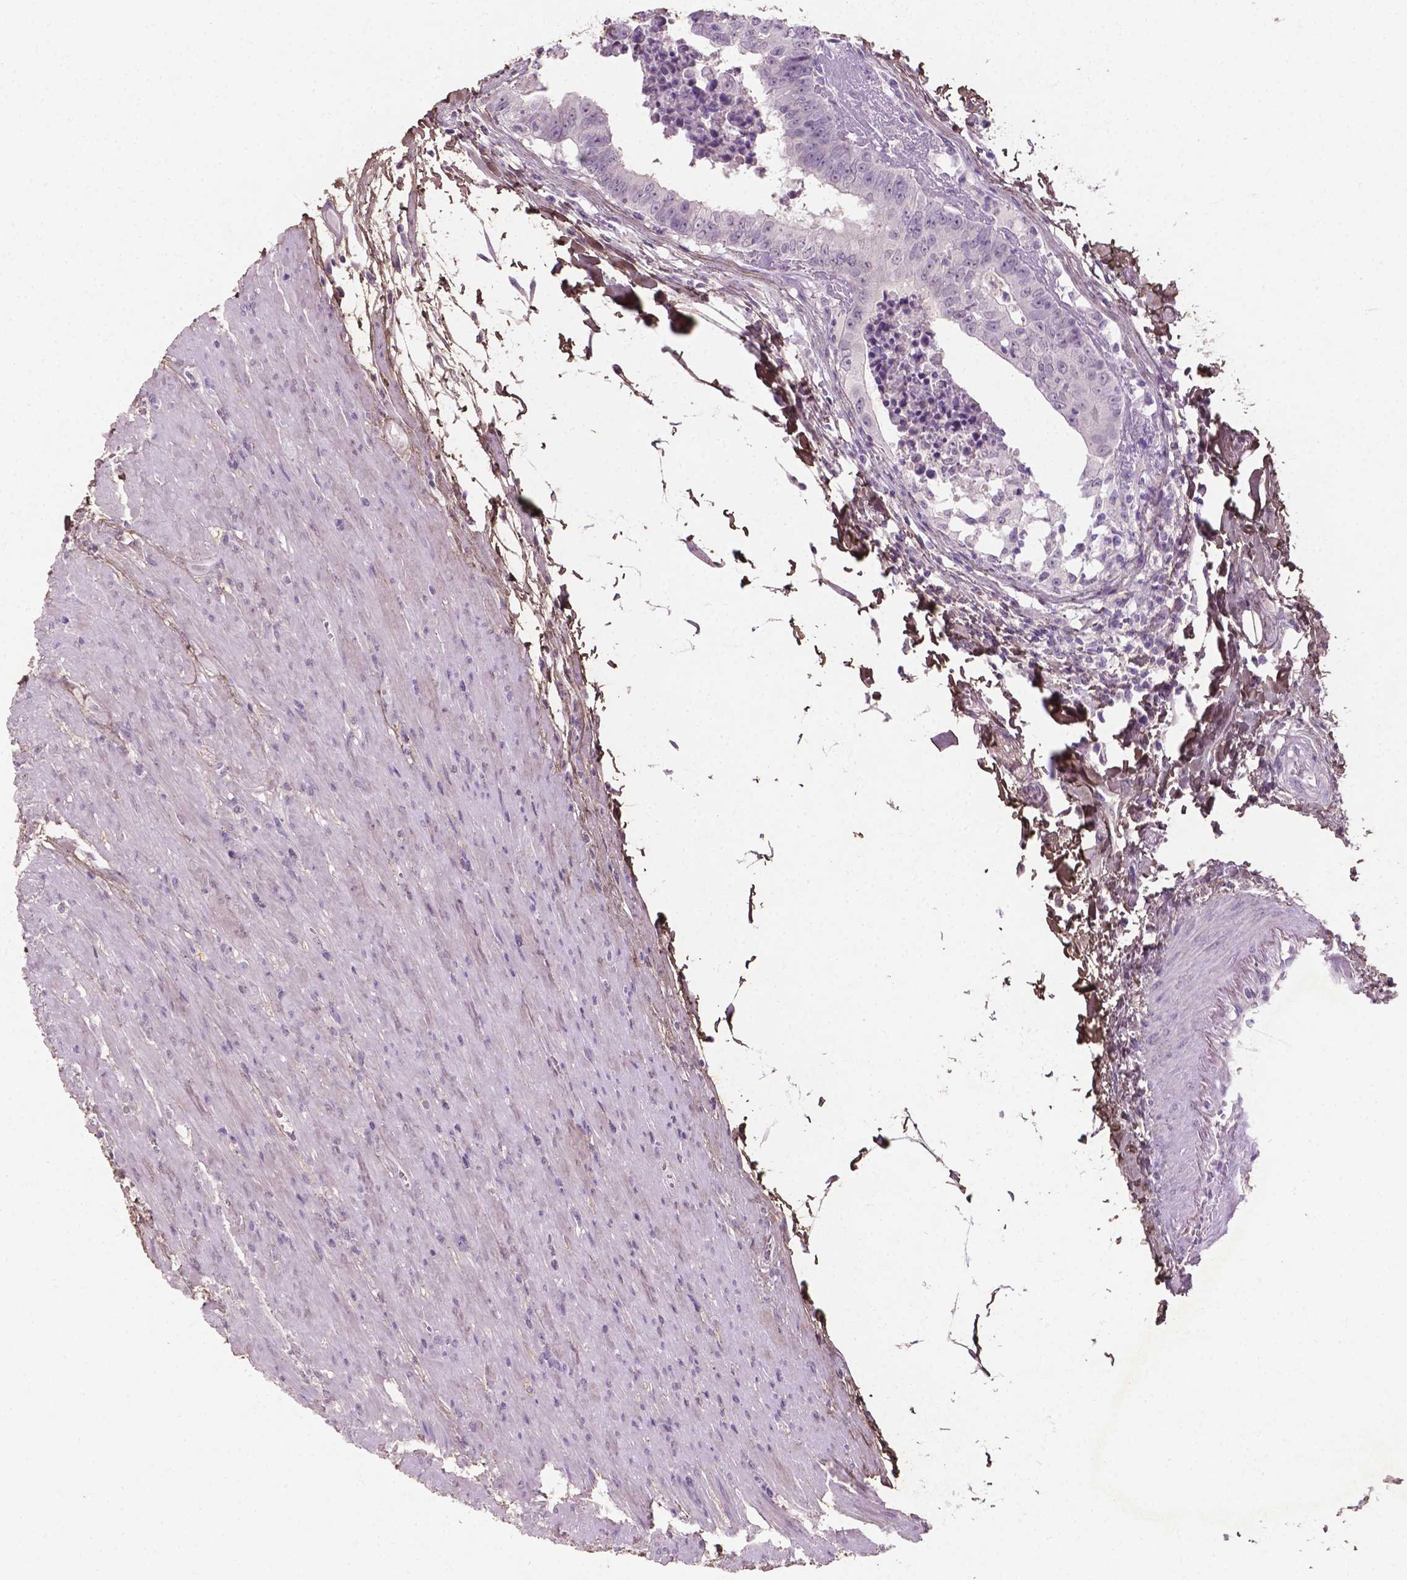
{"staining": {"intensity": "negative", "quantity": "none", "location": "none"}, "tissue": "colorectal cancer", "cell_type": "Tumor cells", "image_type": "cancer", "snomed": [{"axis": "morphology", "description": "Adenocarcinoma, NOS"}, {"axis": "topography", "description": "Rectum"}], "caption": "Adenocarcinoma (colorectal) stained for a protein using IHC displays no positivity tumor cells.", "gene": "DLG2", "patient": {"sex": "female", "age": 62}}